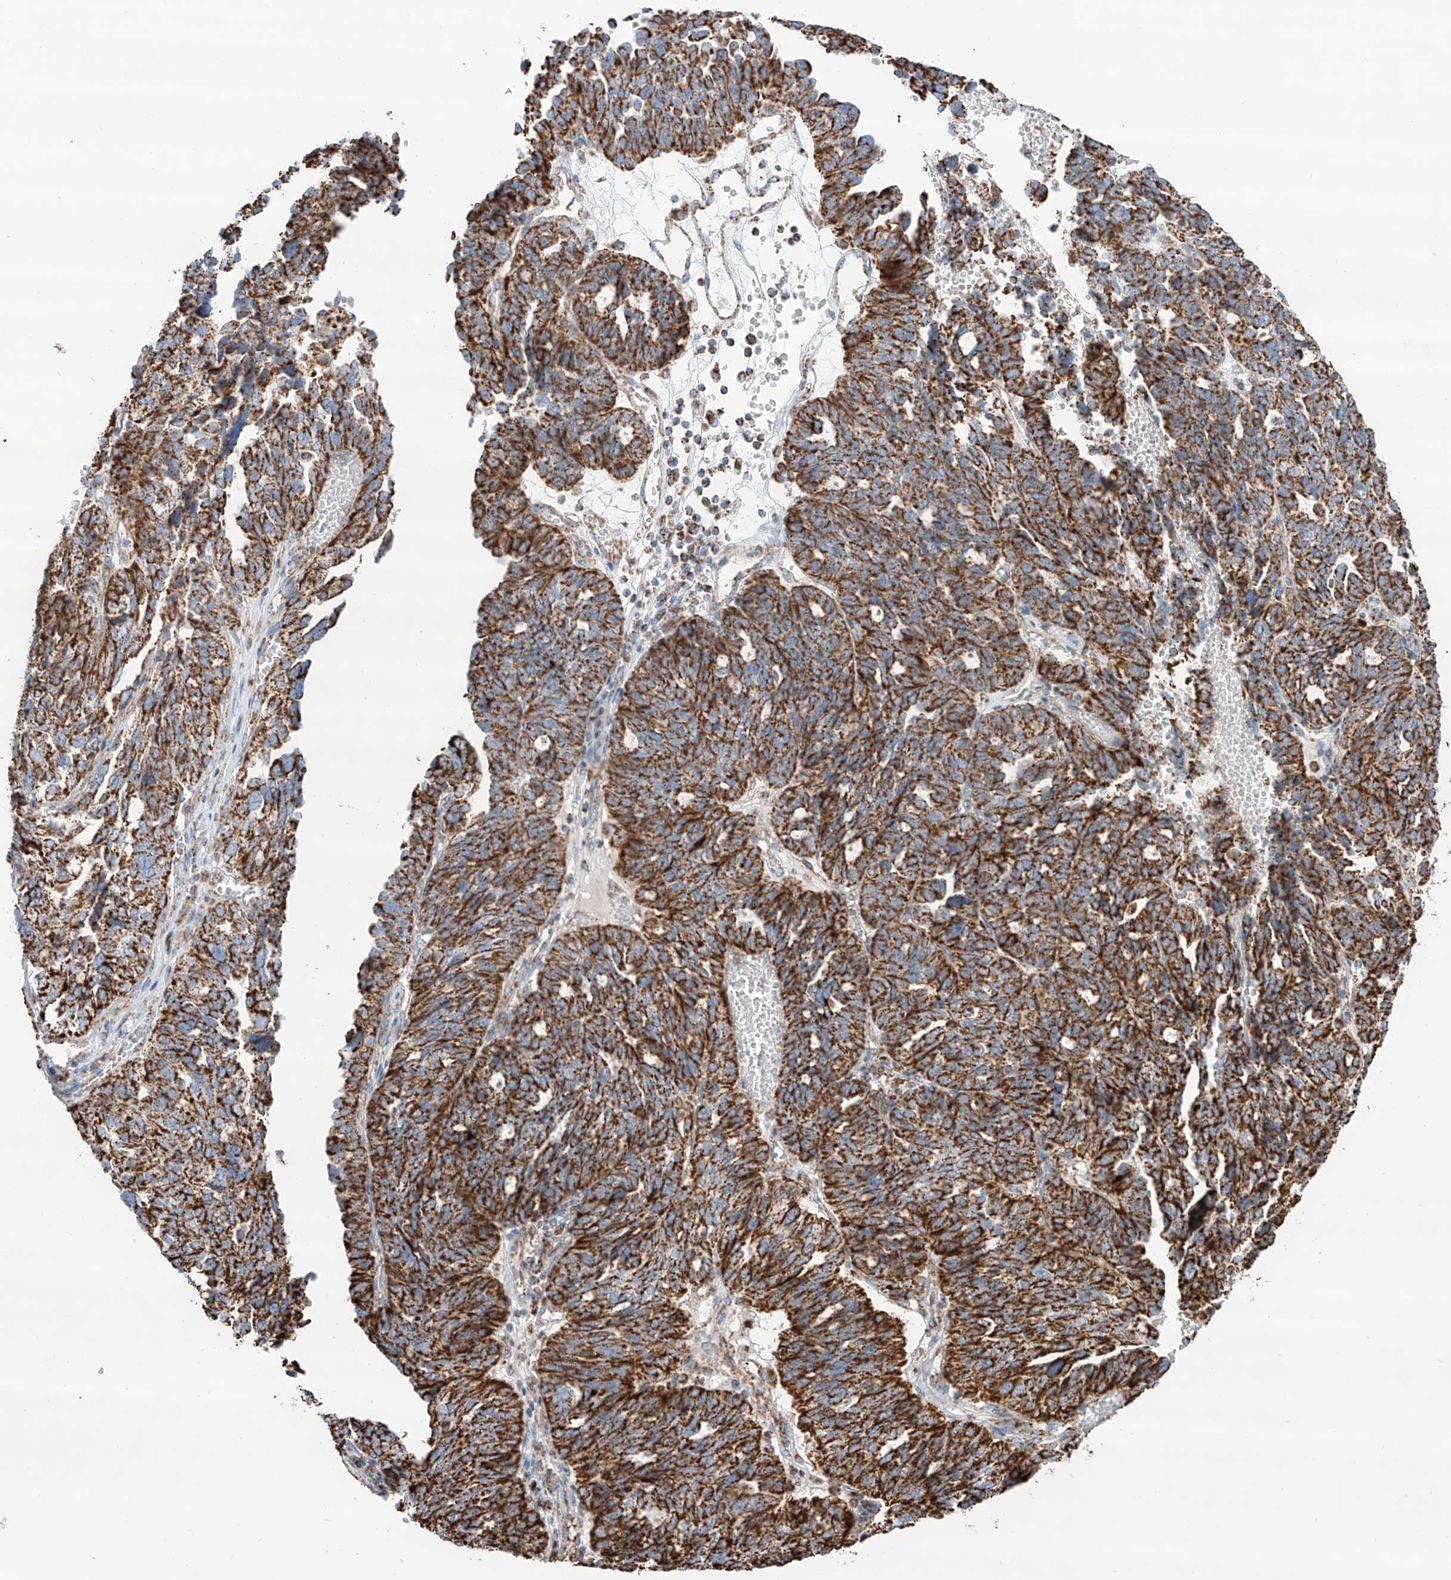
{"staining": {"intensity": "strong", "quantity": ">75%", "location": "cytoplasmic/membranous"}, "tissue": "ovarian cancer", "cell_type": "Tumor cells", "image_type": "cancer", "snomed": [{"axis": "morphology", "description": "Cystadenocarcinoma, serous, NOS"}, {"axis": "topography", "description": "Ovary"}], "caption": "DAB immunohistochemical staining of human serous cystadenocarcinoma (ovarian) exhibits strong cytoplasmic/membranous protein staining in about >75% of tumor cells. Nuclei are stained in blue.", "gene": "TTC27", "patient": {"sex": "female", "age": 59}}